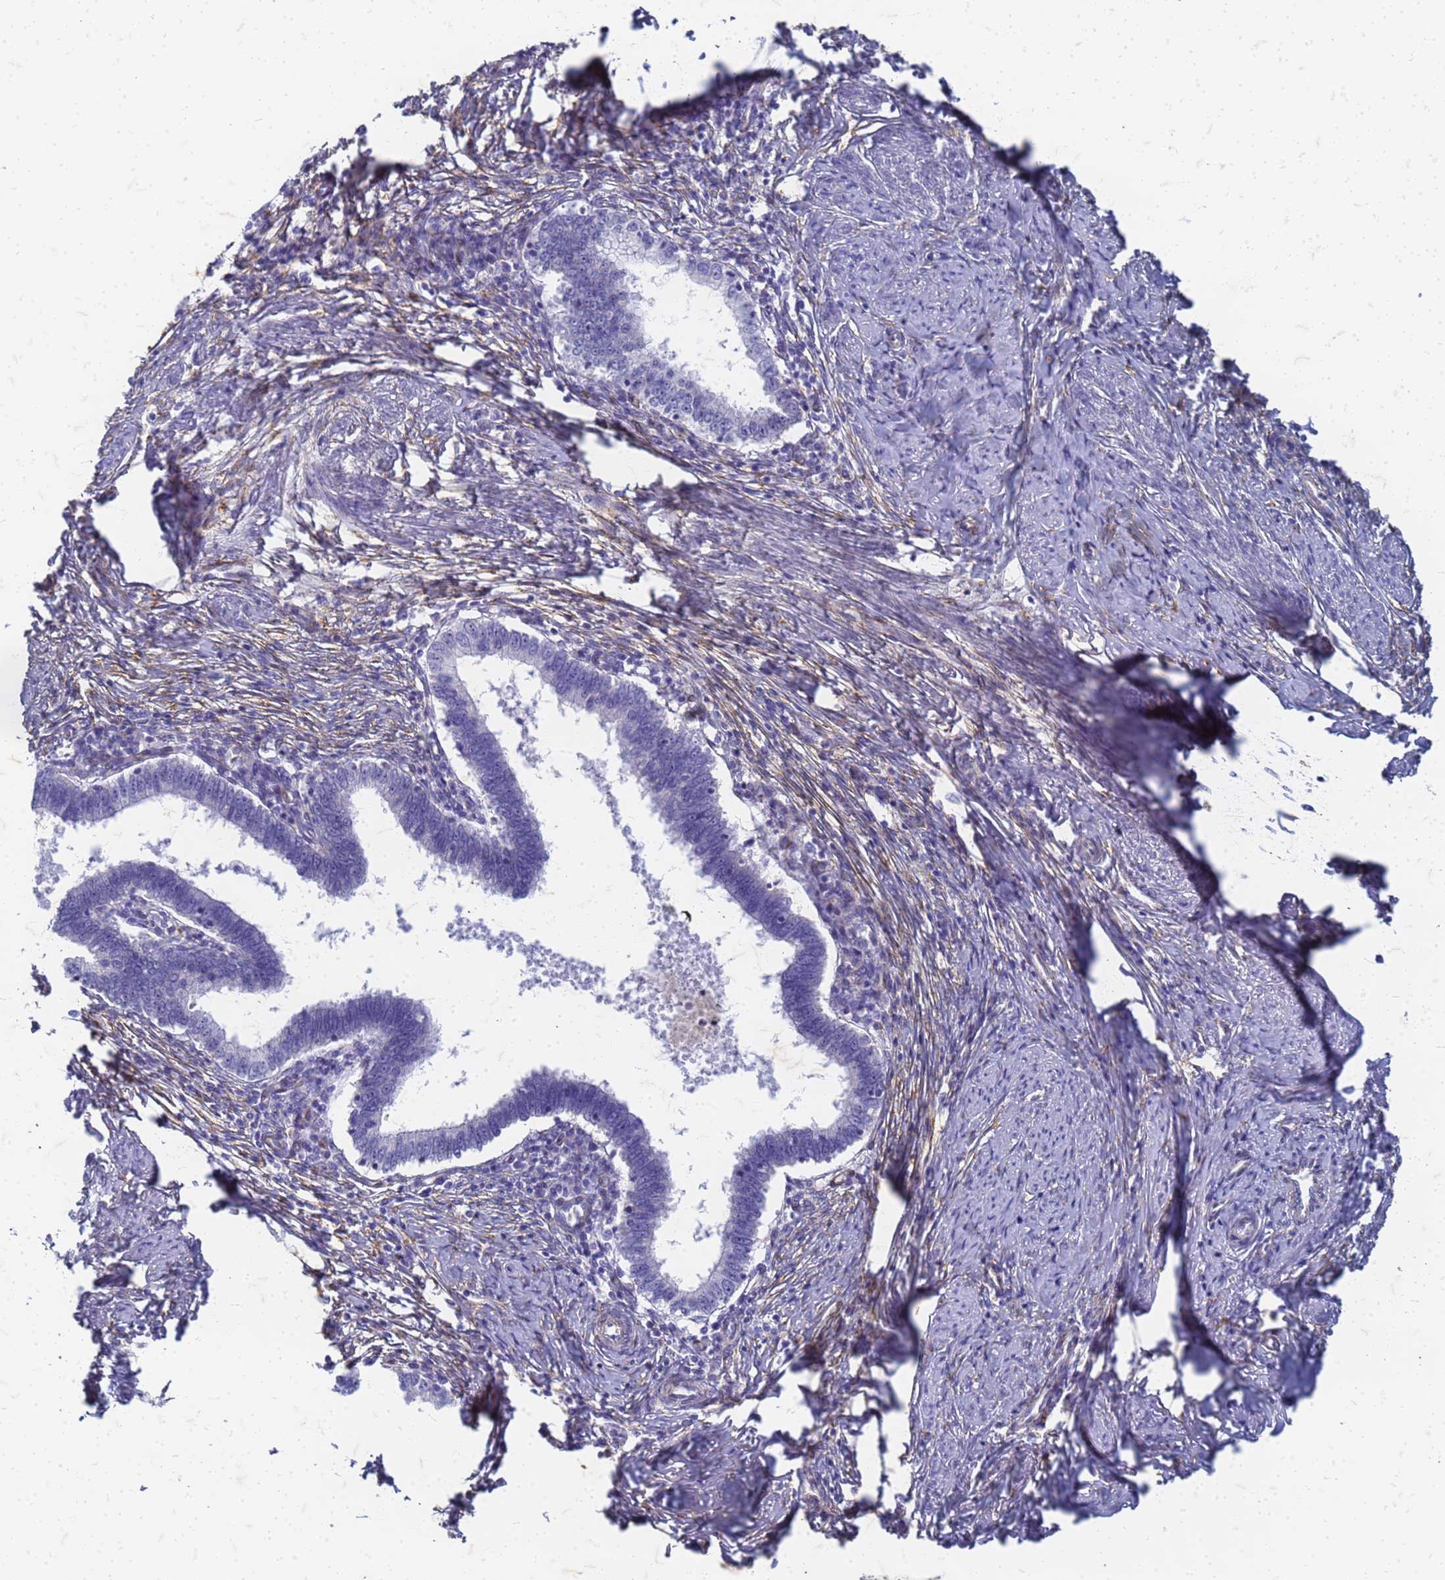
{"staining": {"intensity": "negative", "quantity": "none", "location": "none"}, "tissue": "cervical cancer", "cell_type": "Tumor cells", "image_type": "cancer", "snomed": [{"axis": "morphology", "description": "Adenocarcinoma, NOS"}, {"axis": "topography", "description": "Cervix"}], "caption": "IHC of human cervical cancer (adenocarcinoma) reveals no staining in tumor cells.", "gene": "TRIM64B", "patient": {"sex": "female", "age": 36}}